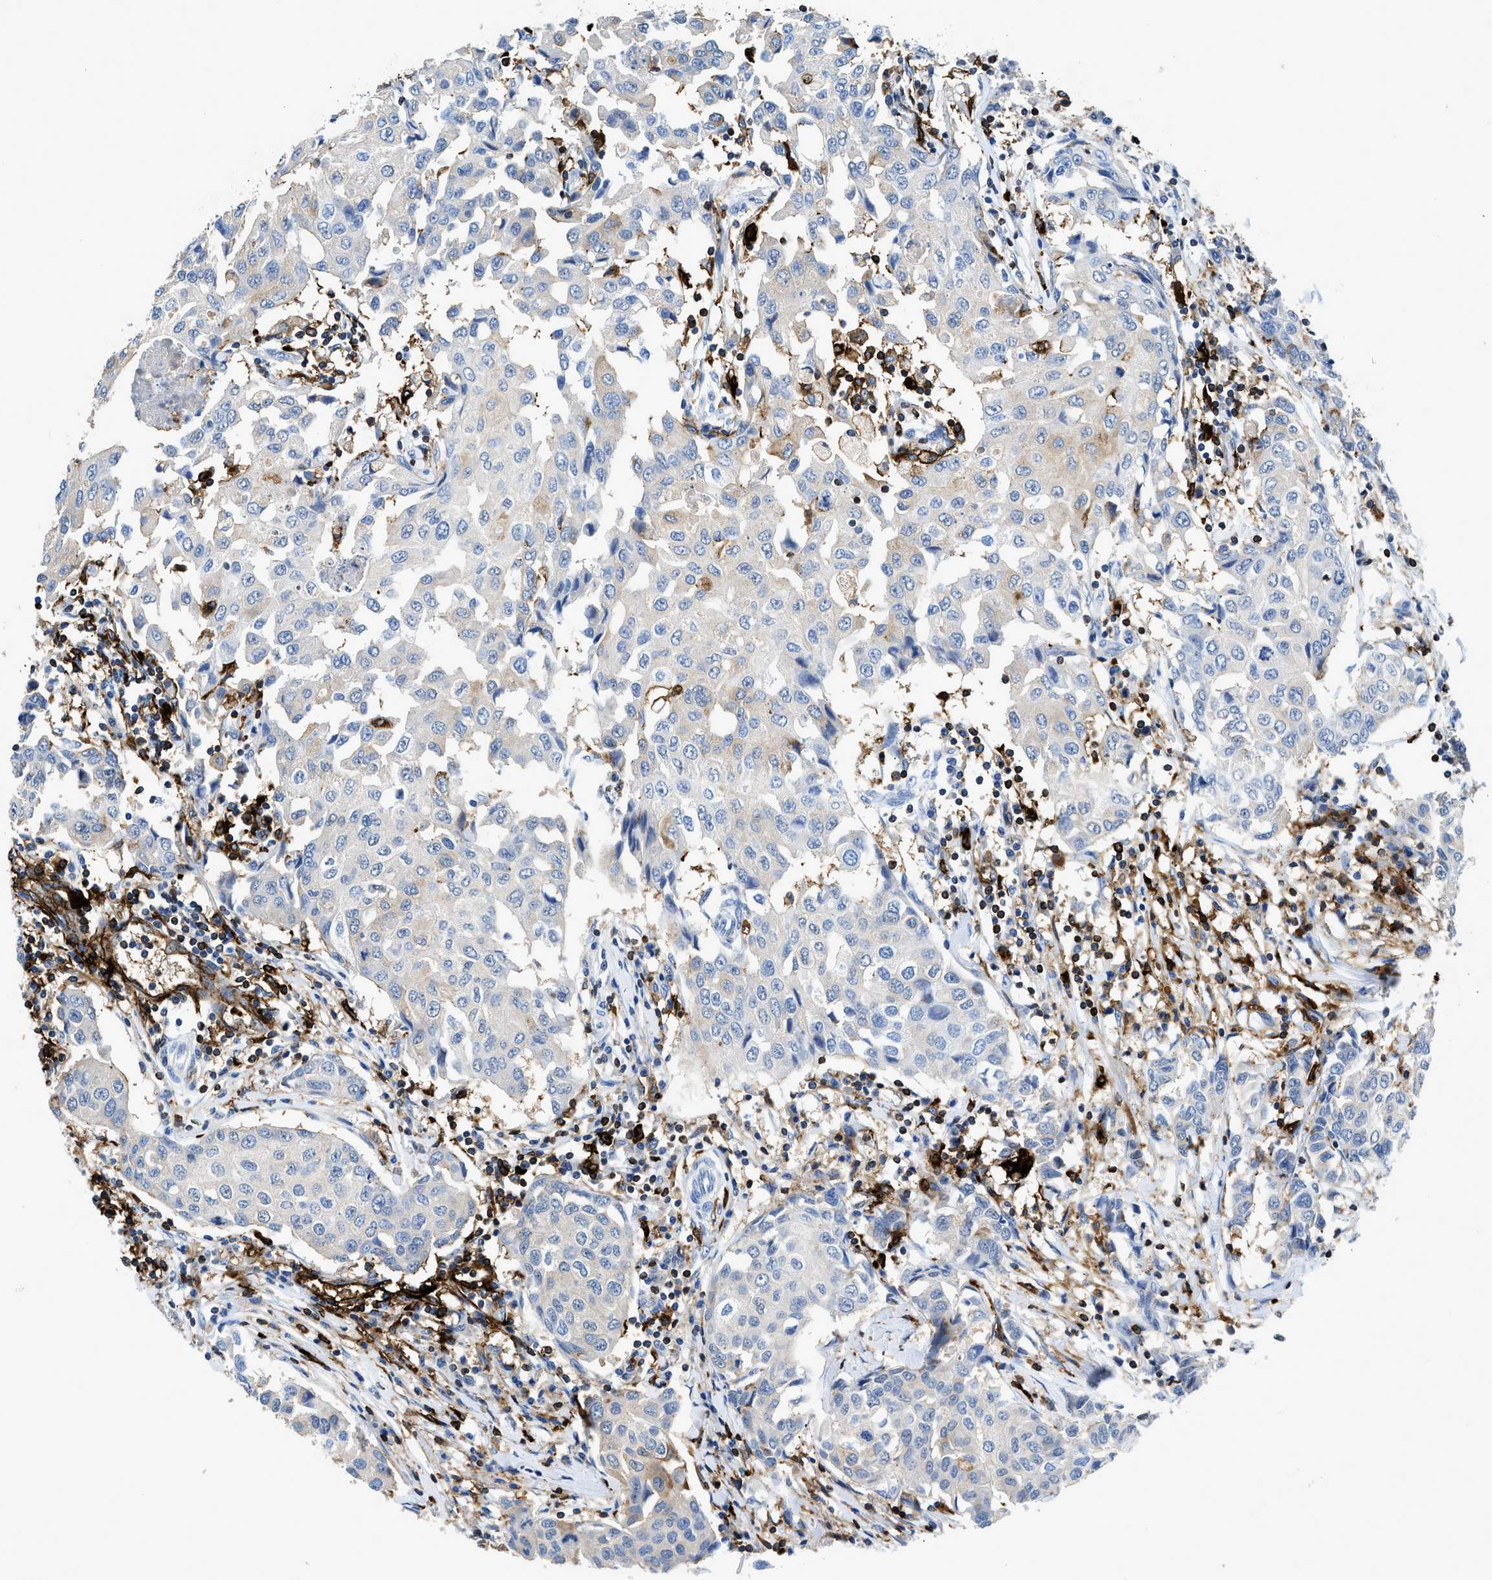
{"staining": {"intensity": "weak", "quantity": "<25%", "location": "cytoplasmic/membranous"}, "tissue": "breast cancer", "cell_type": "Tumor cells", "image_type": "cancer", "snomed": [{"axis": "morphology", "description": "Duct carcinoma"}, {"axis": "topography", "description": "Breast"}], "caption": "DAB immunohistochemical staining of breast cancer displays no significant expression in tumor cells.", "gene": "CD226", "patient": {"sex": "female", "age": 80}}